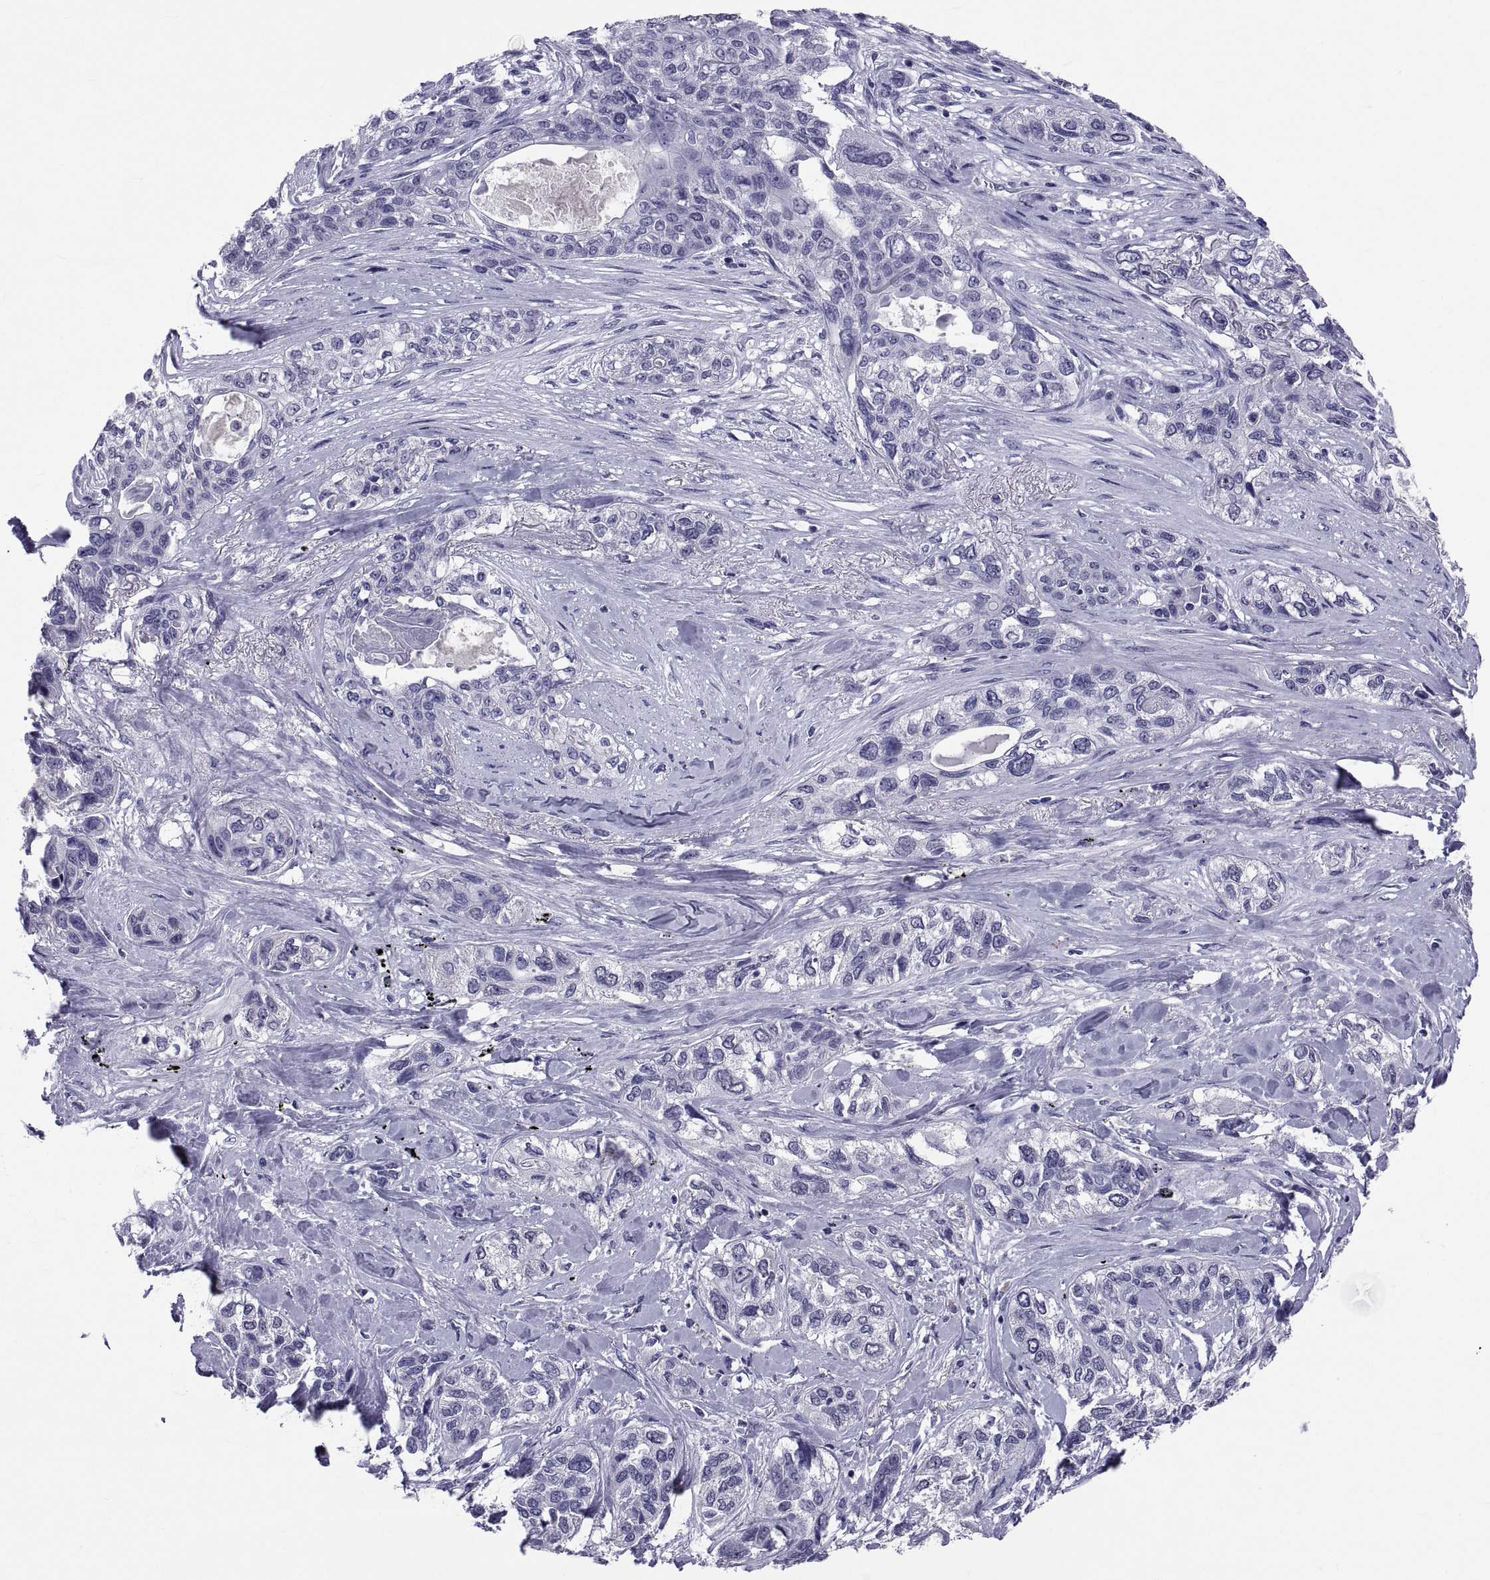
{"staining": {"intensity": "negative", "quantity": "none", "location": "none"}, "tissue": "lung cancer", "cell_type": "Tumor cells", "image_type": "cancer", "snomed": [{"axis": "morphology", "description": "Squamous cell carcinoma, NOS"}, {"axis": "topography", "description": "Lung"}], "caption": "There is no significant expression in tumor cells of lung squamous cell carcinoma.", "gene": "TGFBR3L", "patient": {"sex": "female", "age": 70}}